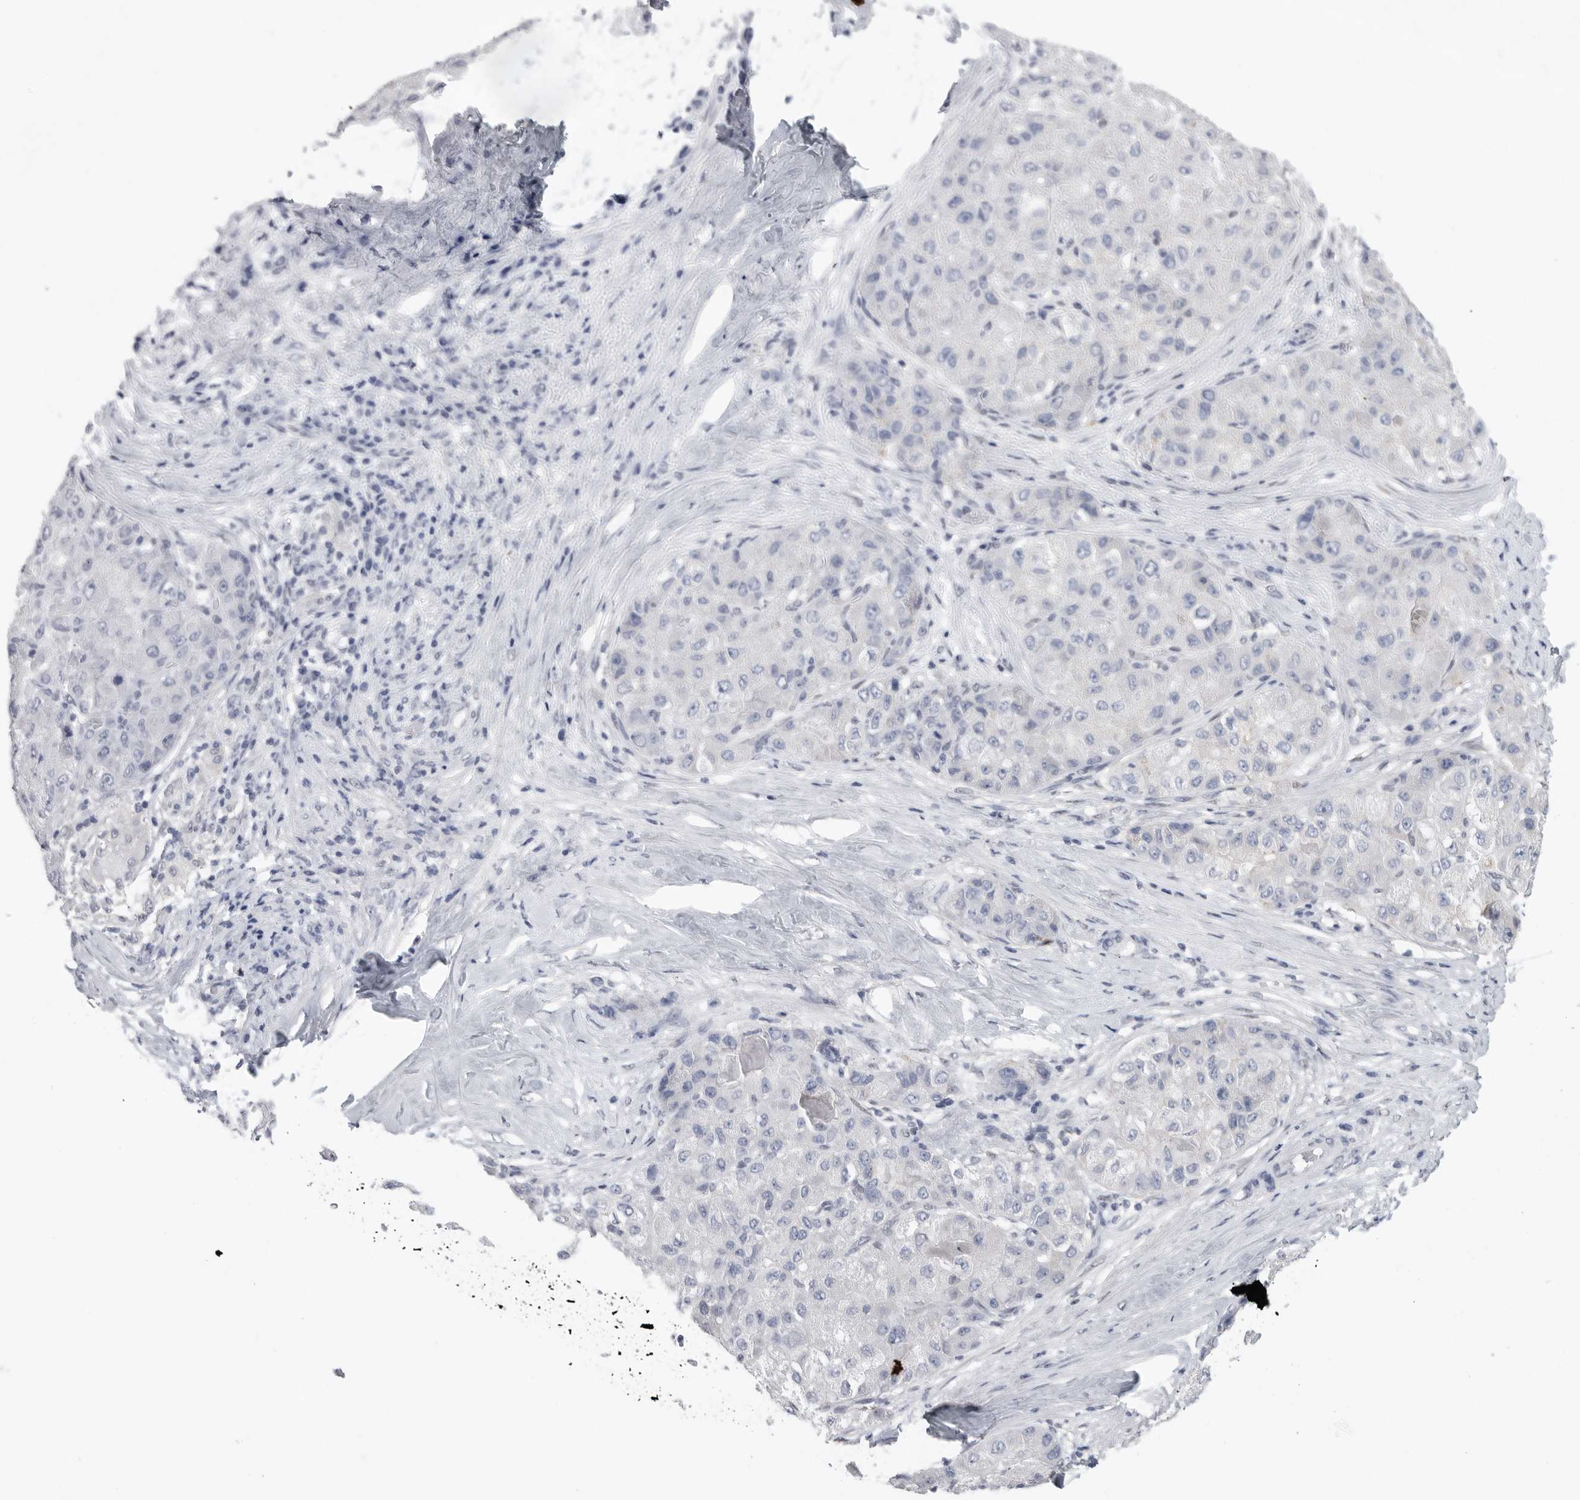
{"staining": {"intensity": "negative", "quantity": "none", "location": "none"}, "tissue": "liver cancer", "cell_type": "Tumor cells", "image_type": "cancer", "snomed": [{"axis": "morphology", "description": "Carcinoma, Hepatocellular, NOS"}, {"axis": "topography", "description": "Liver"}], "caption": "The photomicrograph shows no significant expression in tumor cells of liver cancer (hepatocellular carcinoma). (Stains: DAB (3,3'-diaminobenzidine) immunohistochemistry with hematoxylin counter stain, Microscopy: brightfield microscopy at high magnification).", "gene": "NECTIN1", "patient": {"sex": "male", "age": 80}}